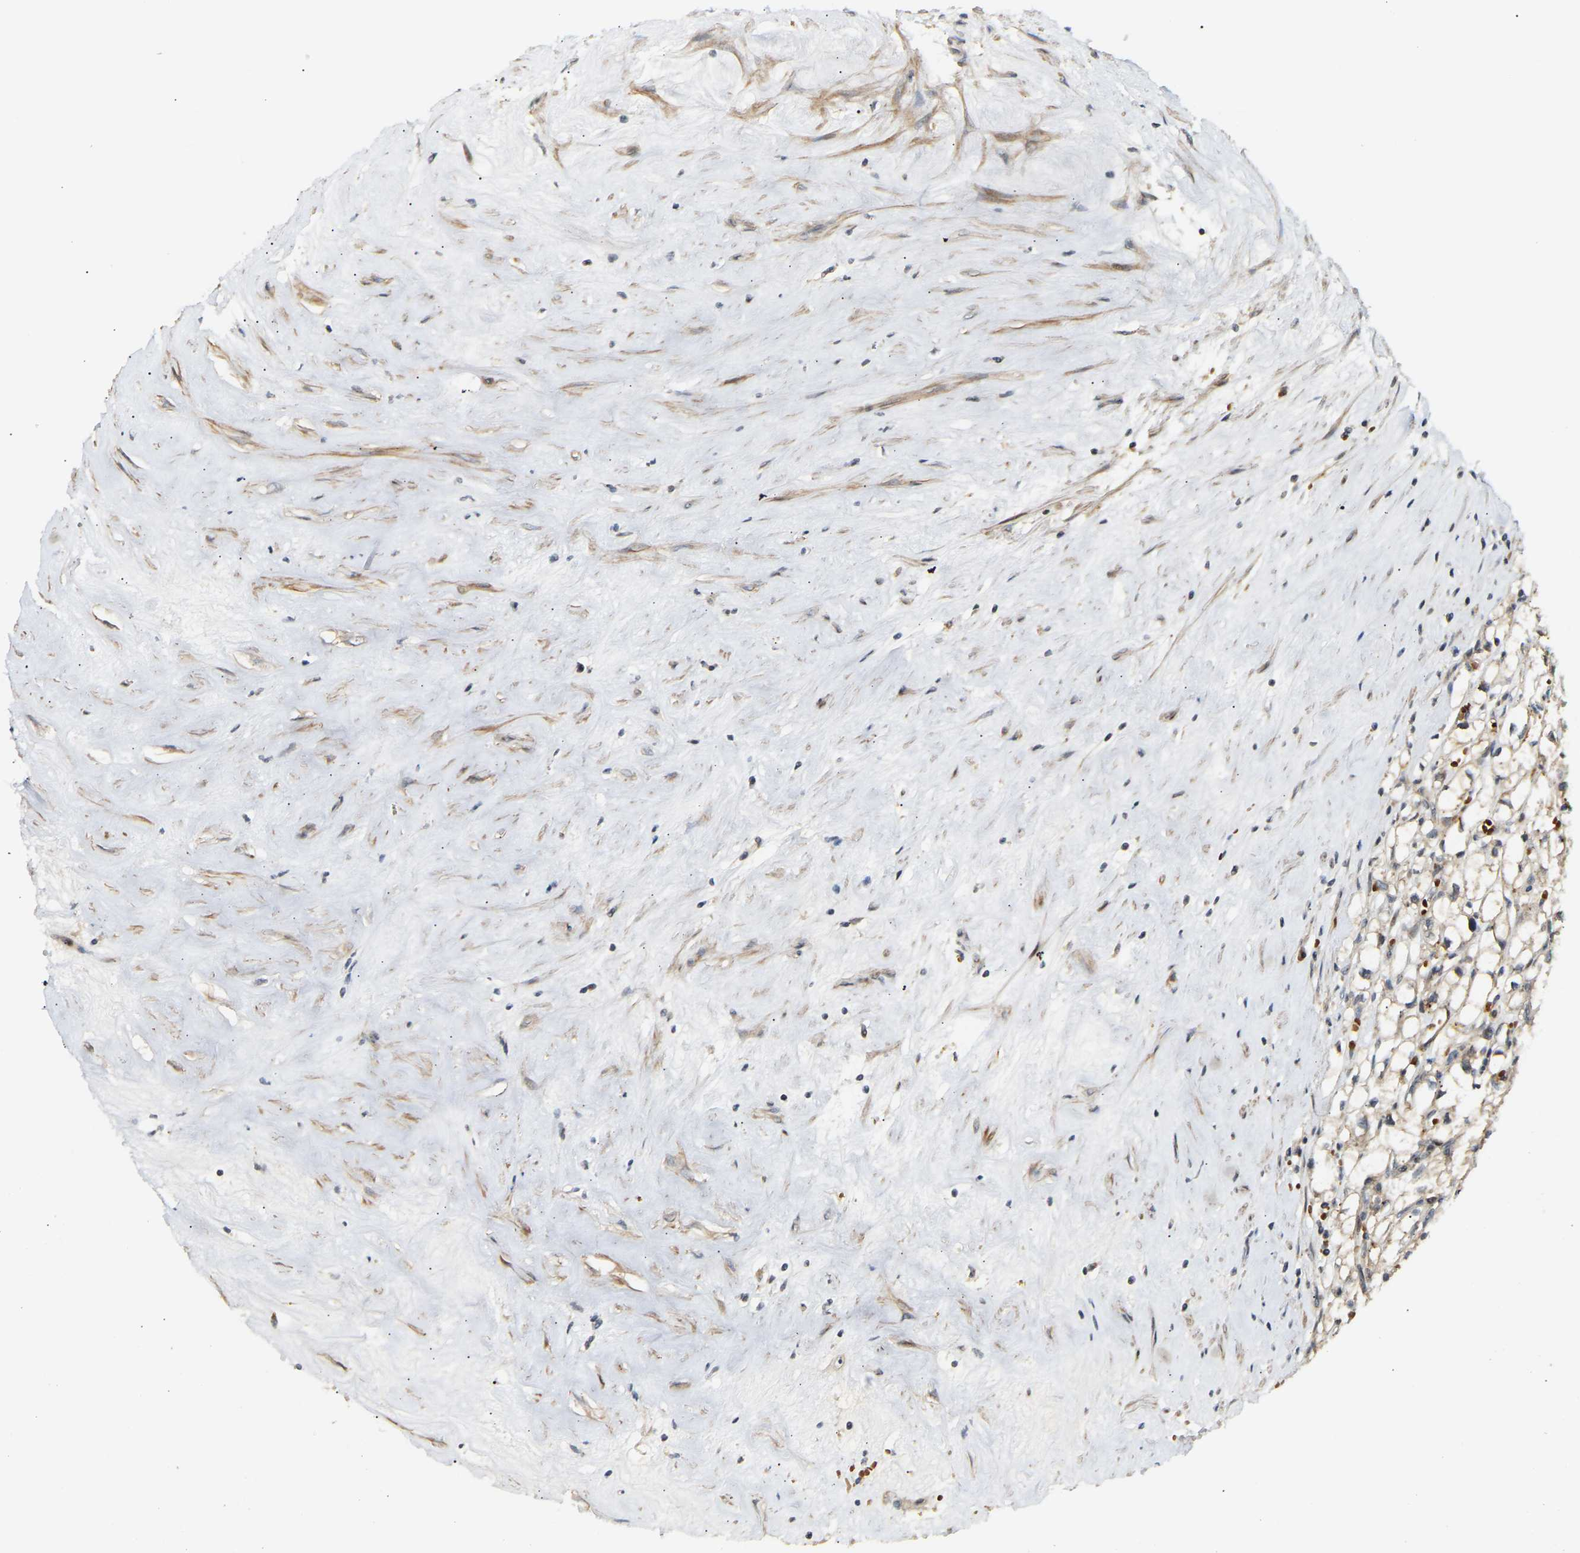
{"staining": {"intensity": "weak", "quantity": ">75%", "location": "cytoplasmic/membranous"}, "tissue": "renal cancer", "cell_type": "Tumor cells", "image_type": "cancer", "snomed": [{"axis": "morphology", "description": "Adenocarcinoma, NOS"}, {"axis": "topography", "description": "Kidney"}], "caption": "High-power microscopy captured an IHC image of adenocarcinoma (renal), revealing weak cytoplasmic/membranous expression in approximately >75% of tumor cells.", "gene": "POGLUT2", "patient": {"sex": "male", "age": 56}}